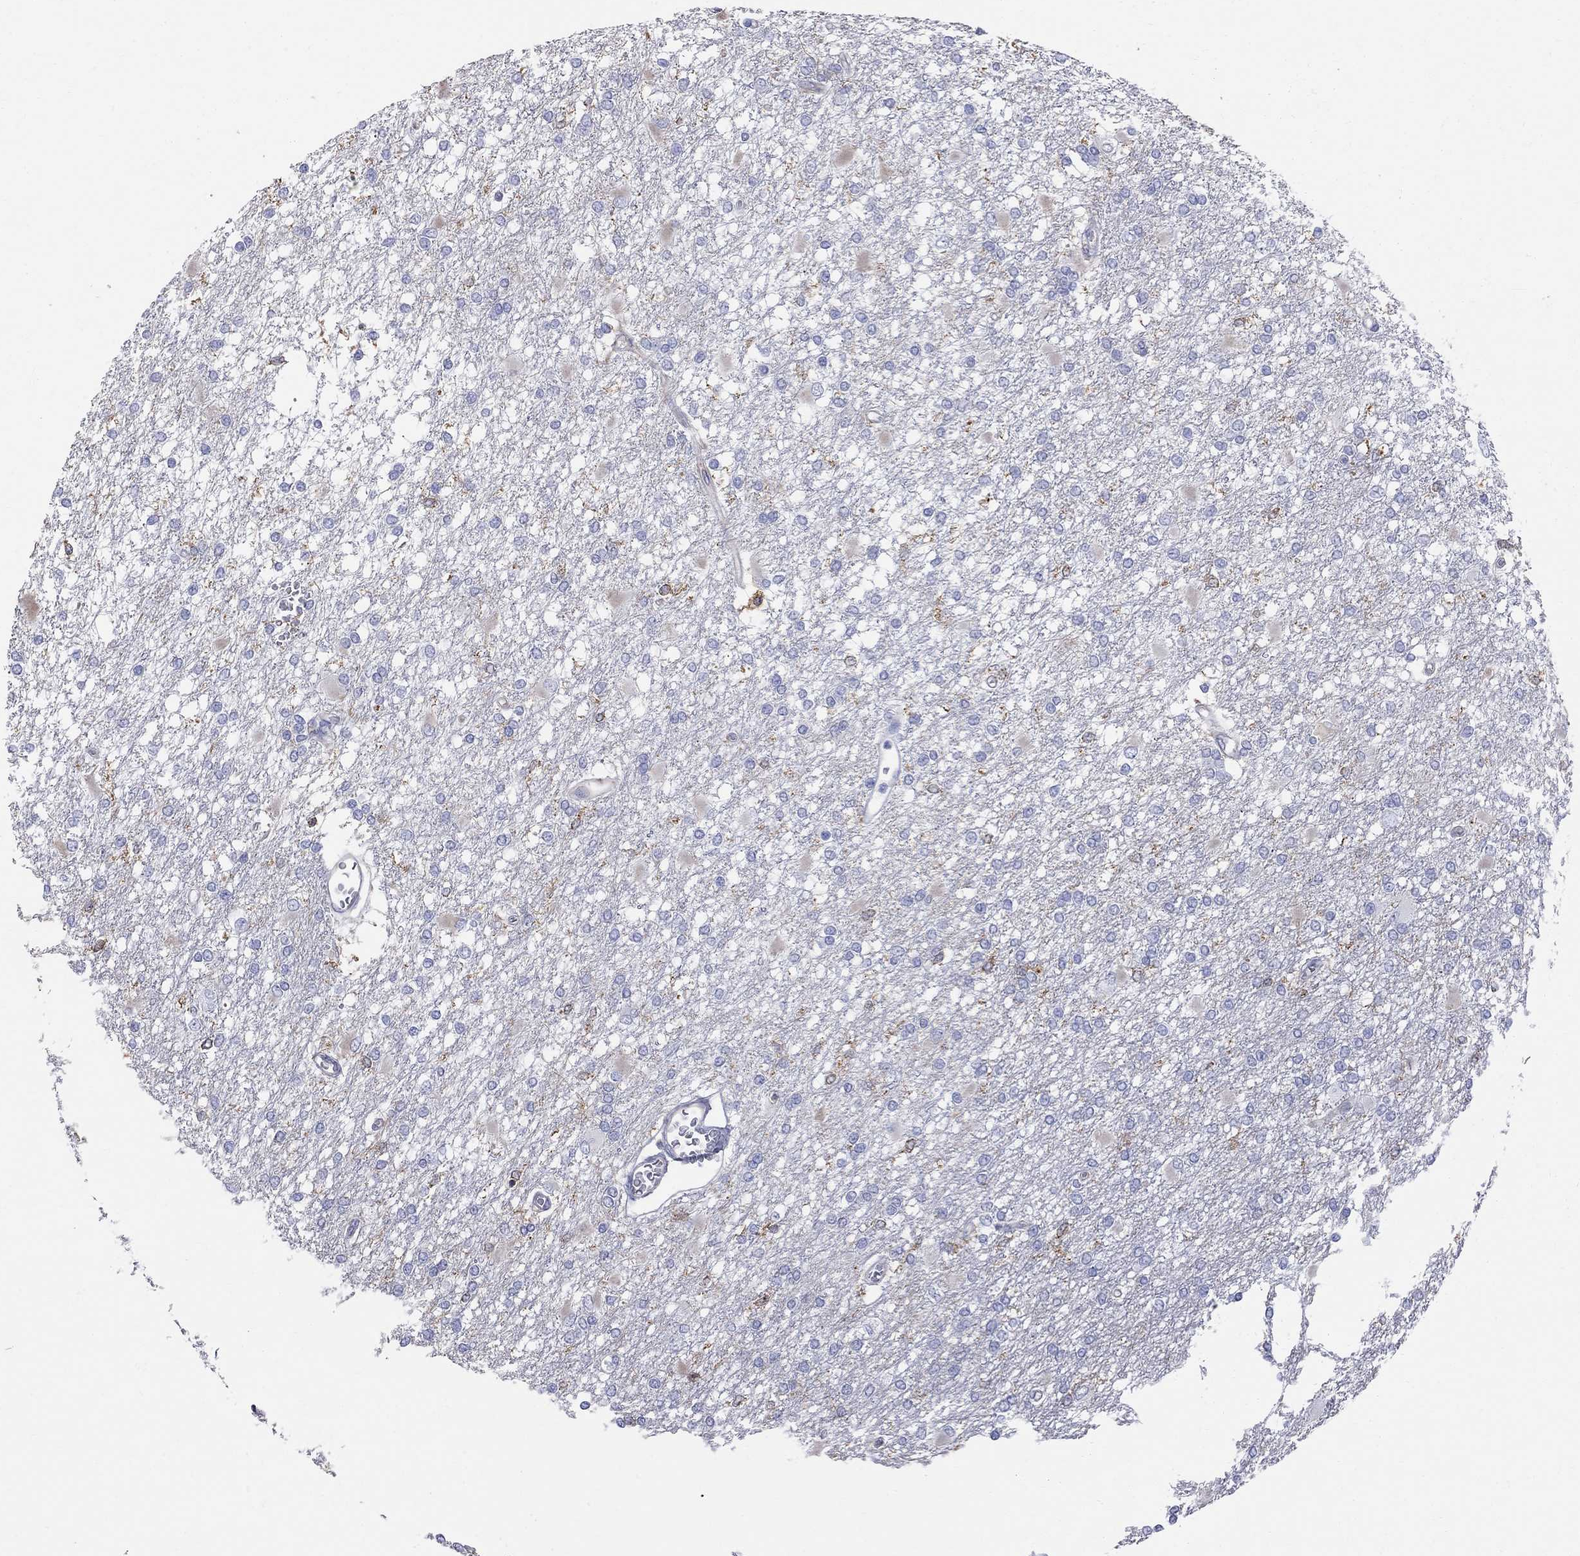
{"staining": {"intensity": "negative", "quantity": "none", "location": "none"}, "tissue": "glioma", "cell_type": "Tumor cells", "image_type": "cancer", "snomed": [{"axis": "morphology", "description": "Glioma, malignant, High grade"}, {"axis": "topography", "description": "Cerebral cortex"}], "caption": "A histopathology image of high-grade glioma (malignant) stained for a protein shows no brown staining in tumor cells.", "gene": "ABI3", "patient": {"sex": "male", "age": 79}}